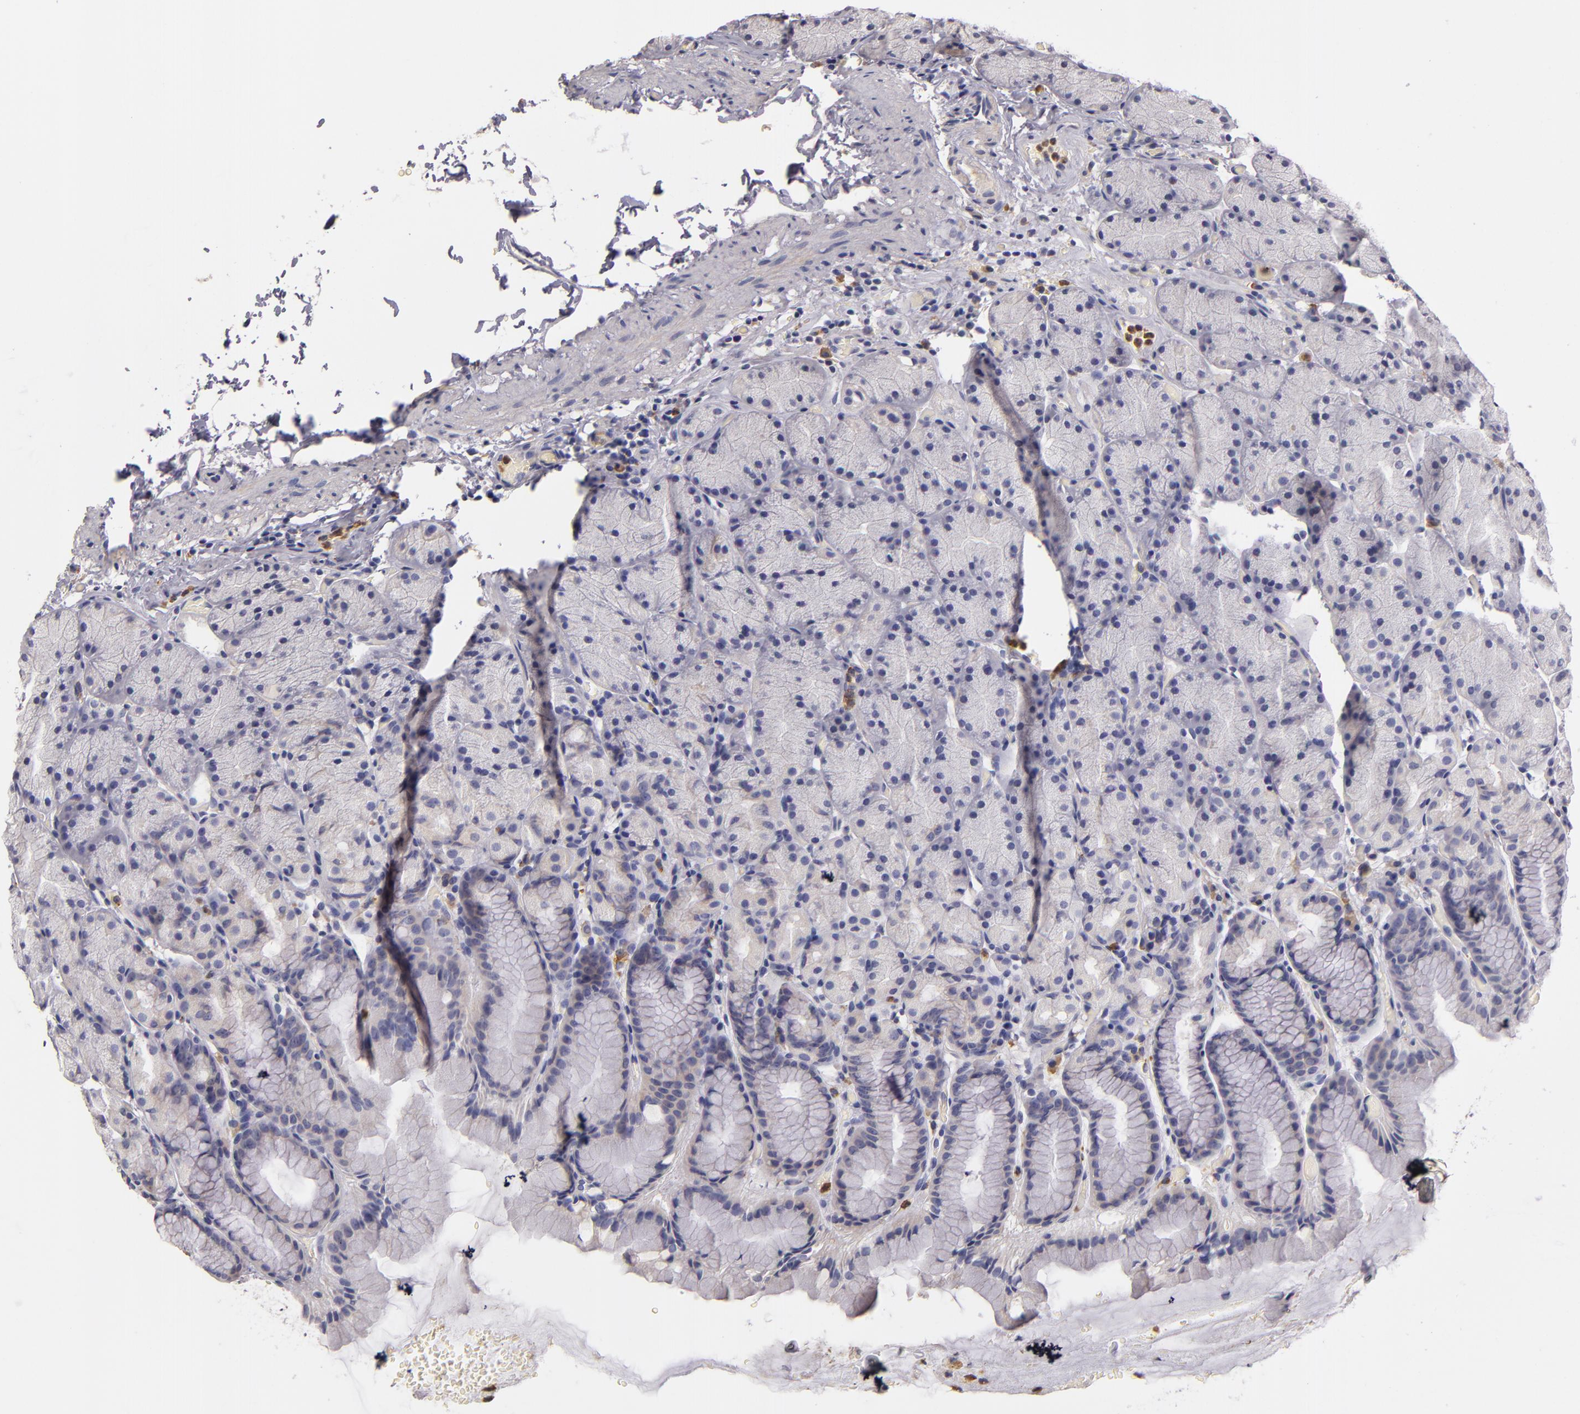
{"staining": {"intensity": "negative", "quantity": "none", "location": "none"}, "tissue": "stomach", "cell_type": "Glandular cells", "image_type": "normal", "snomed": [{"axis": "morphology", "description": "Normal tissue, NOS"}, {"axis": "topography", "description": "Stomach, upper"}], "caption": "High power microscopy image of an immunohistochemistry image of unremarkable stomach, revealing no significant expression in glandular cells. (Brightfield microscopy of DAB IHC at high magnification).", "gene": "TLR8", "patient": {"sex": "male", "age": 47}}